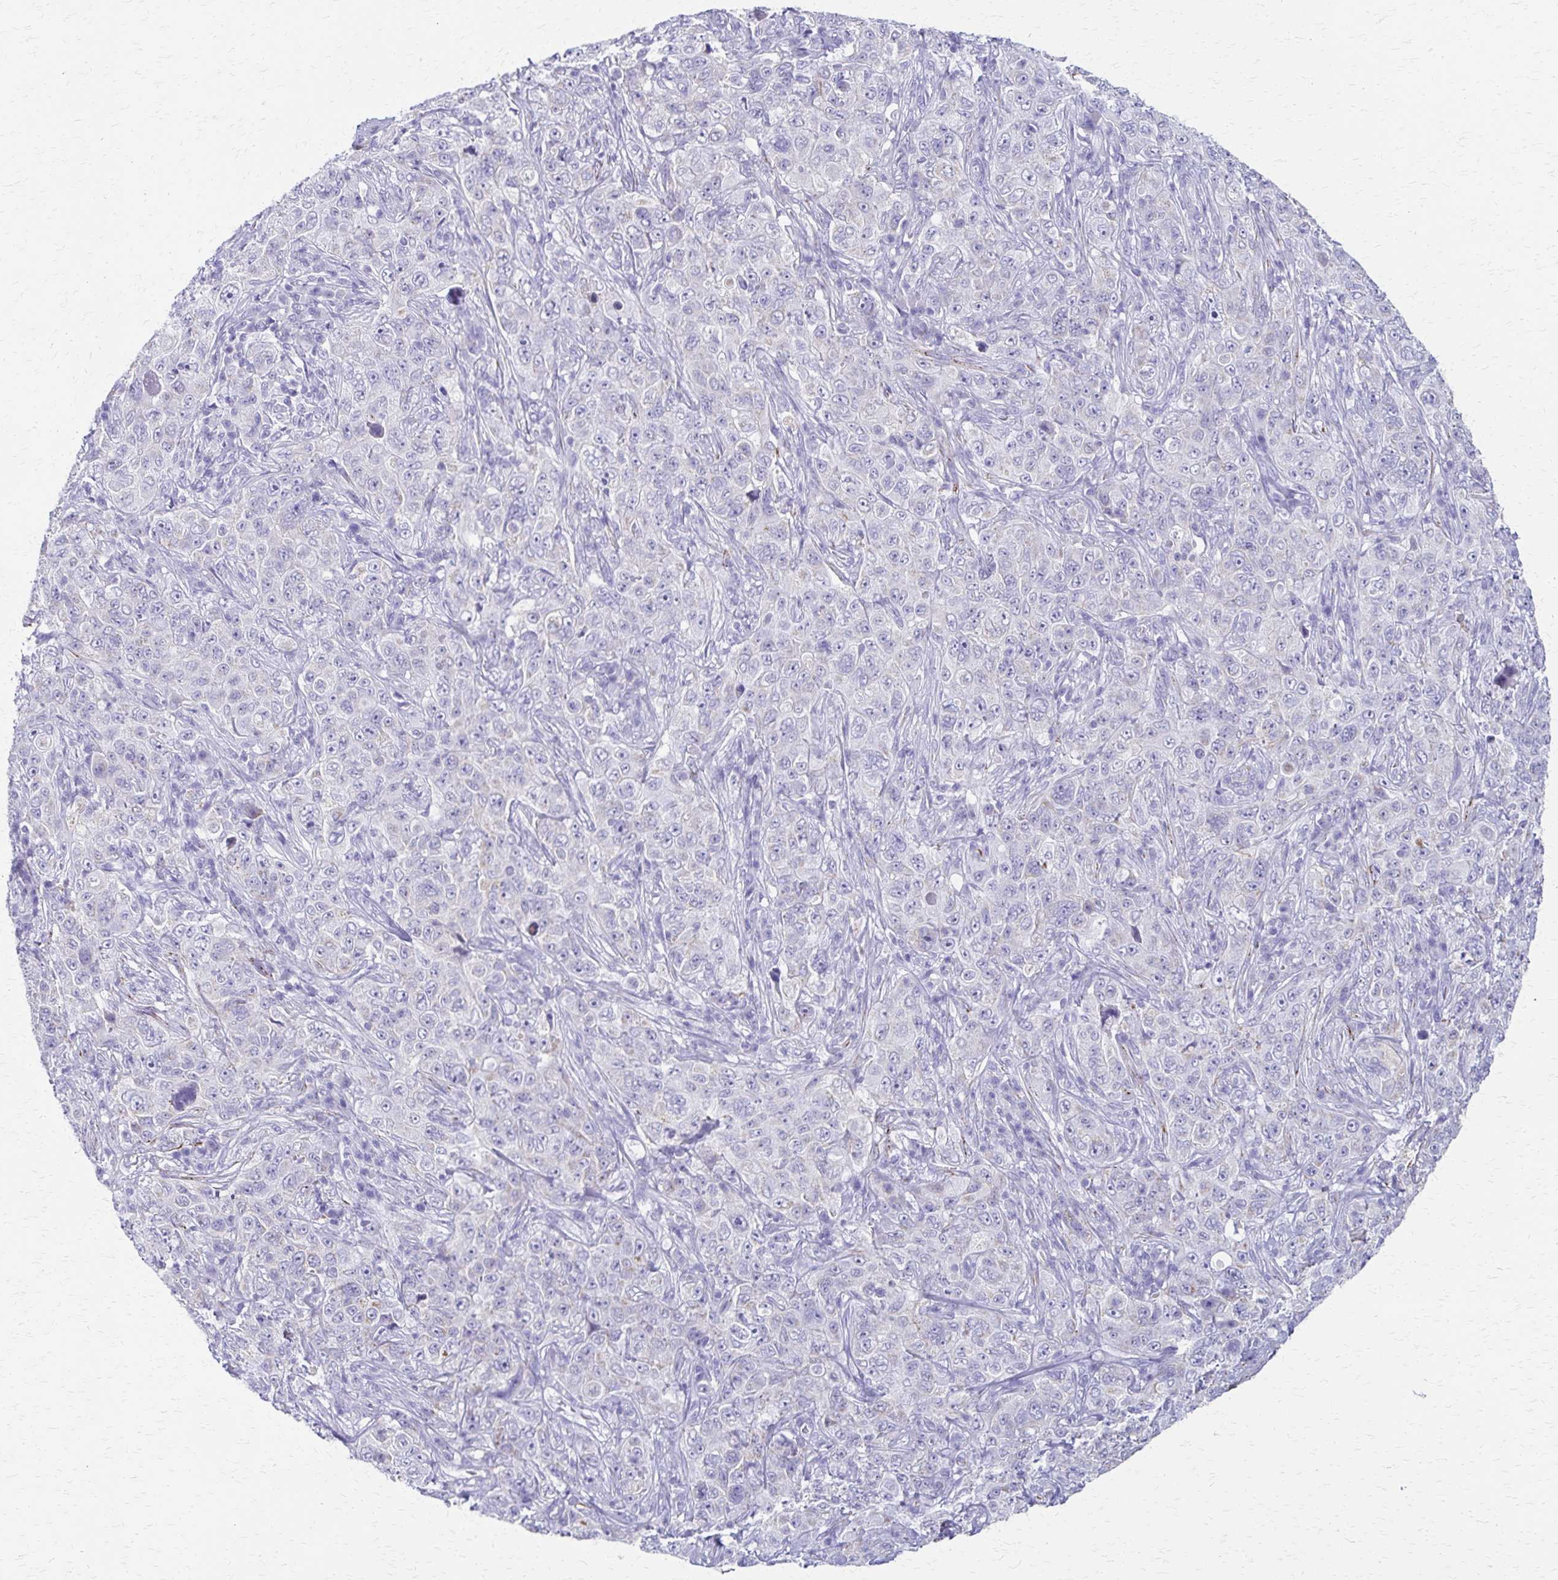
{"staining": {"intensity": "negative", "quantity": "none", "location": "none"}, "tissue": "pancreatic cancer", "cell_type": "Tumor cells", "image_type": "cancer", "snomed": [{"axis": "morphology", "description": "Adenocarcinoma, NOS"}, {"axis": "topography", "description": "Pancreas"}], "caption": "Tumor cells are negative for protein expression in human pancreatic cancer.", "gene": "ZSCAN5B", "patient": {"sex": "male", "age": 68}}